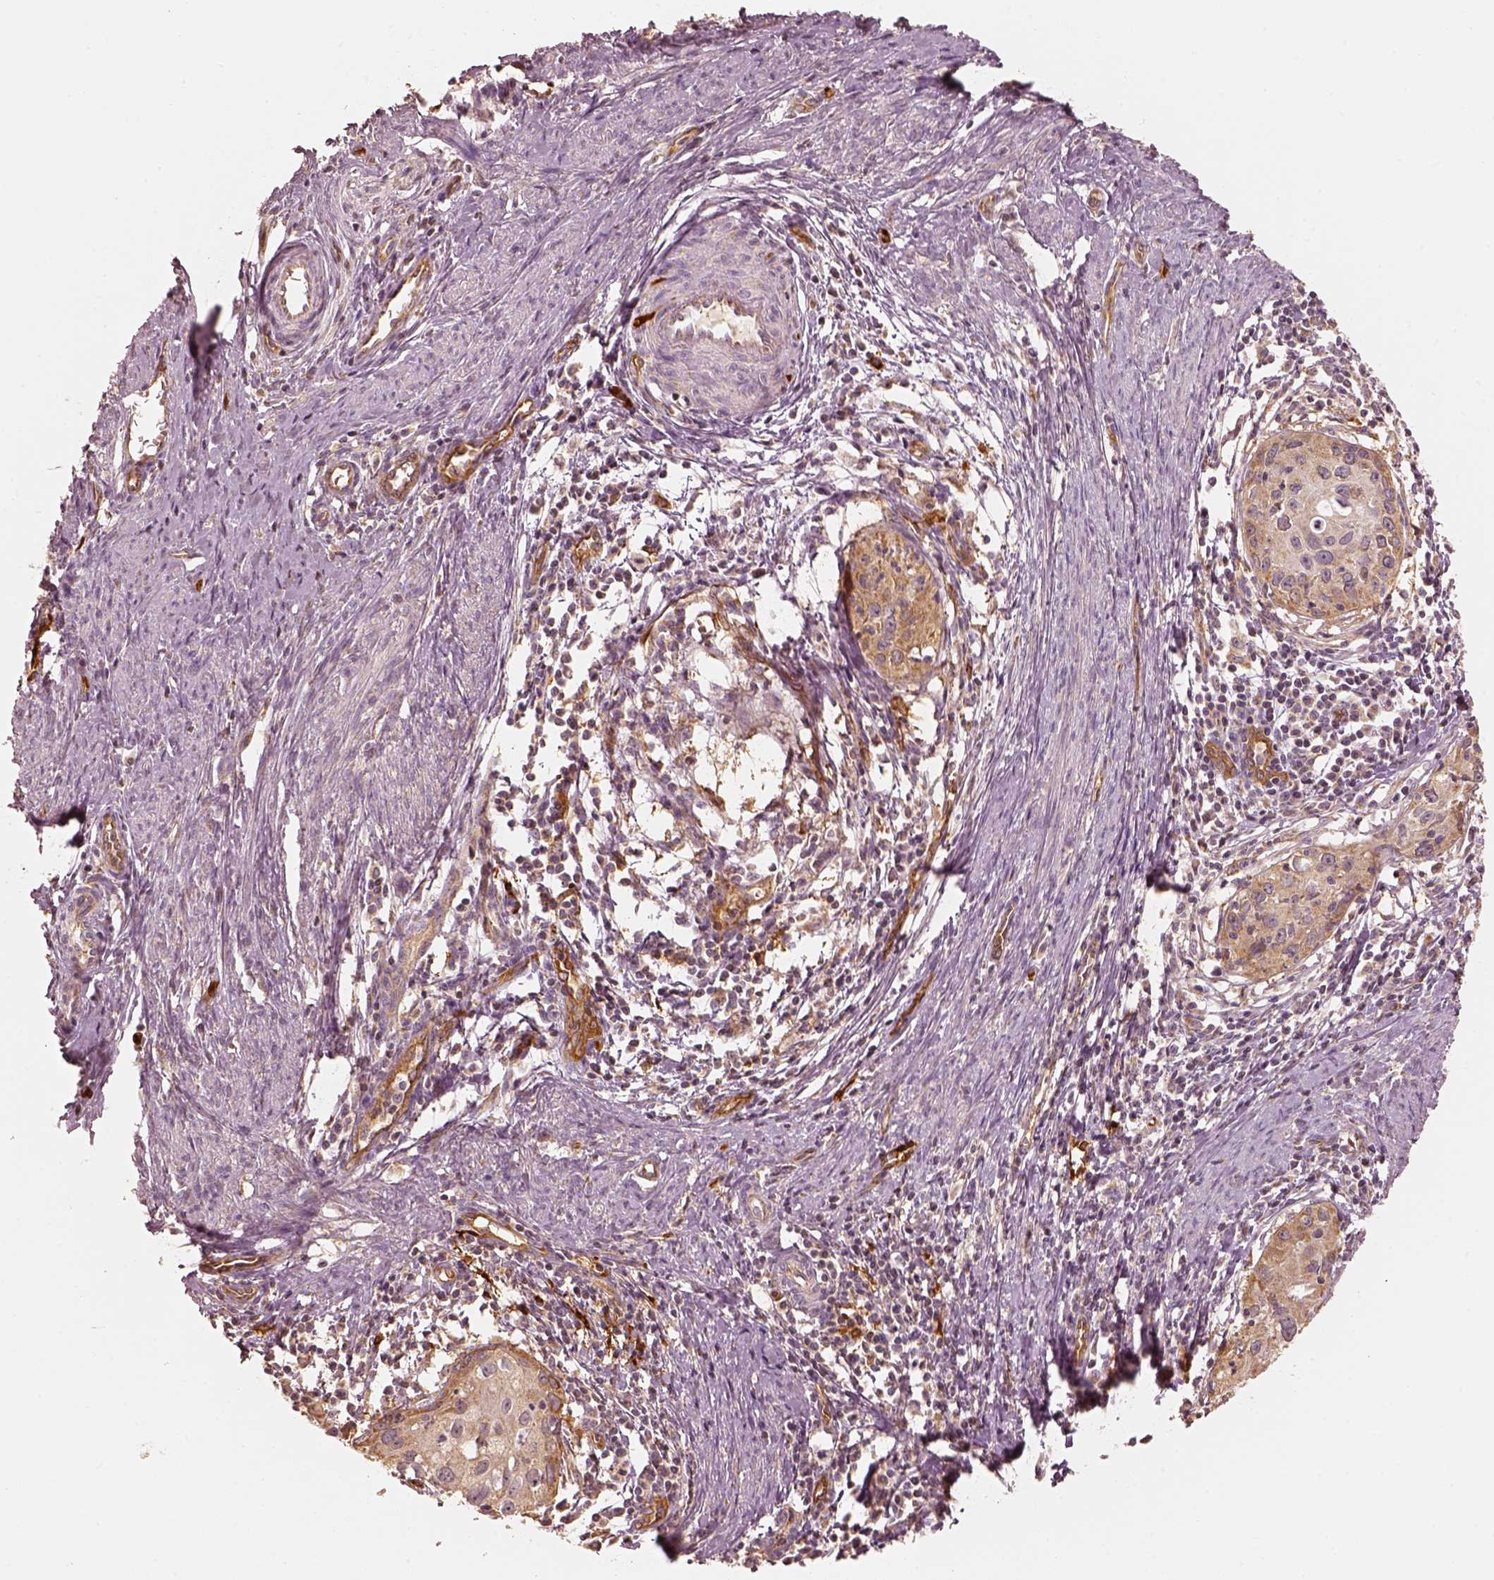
{"staining": {"intensity": "moderate", "quantity": ">75%", "location": "cytoplasmic/membranous"}, "tissue": "cervical cancer", "cell_type": "Tumor cells", "image_type": "cancer", "snomed": [{"axis": "morphology", "description": "Squamous cell carcinoma, NOS"}, {"axis": "topography", "description": "Cervix"}], "caption": "Cervical cancer stained with DAB (3,3'-diaminobenzidine) immunohistochemistry (IHC) reveals medium levels of moderate cytoplasmic/membranous expression in about >75% of tumor cells.", "gene": "FSCN1", "patient": {"sex": "female", "age": 40}}